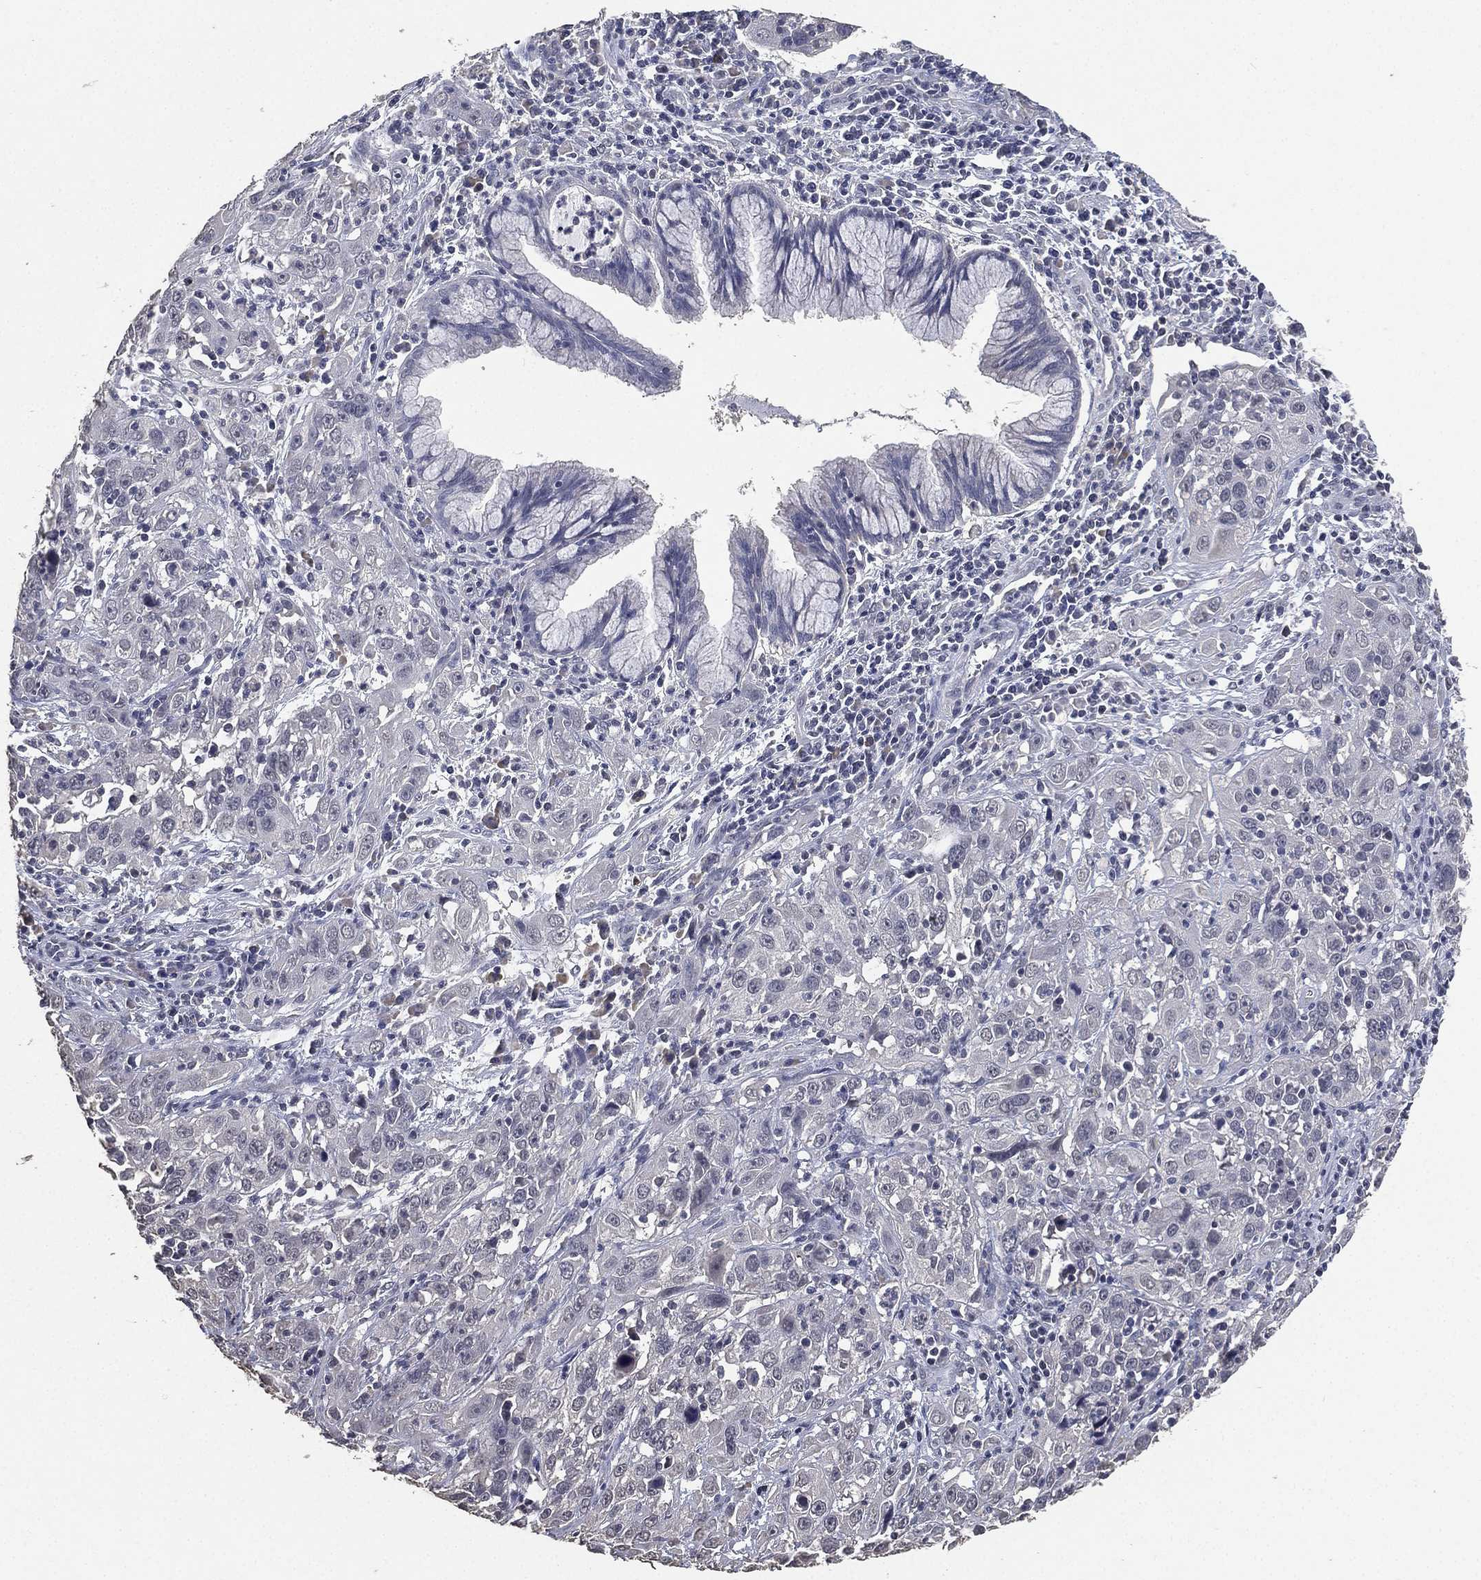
{"staining": {"intensity": "negative", "quantity": "none", "location": "none"}, "tissue": "cervical cancer", "cell_type": "Tumor cells", "image_type": "cancer", "snomed": [{"axis": "morphology", "description": "Squamous cell carcinoma, NOS"}, {"axis": "topography", "description": "Cervix"}], "caption": "Tumor cells are negative for brown protein staining in cervical squamous cell carcinoma.", "gene": "DSG1", "patient": {"sex": "female", "age": 32}}